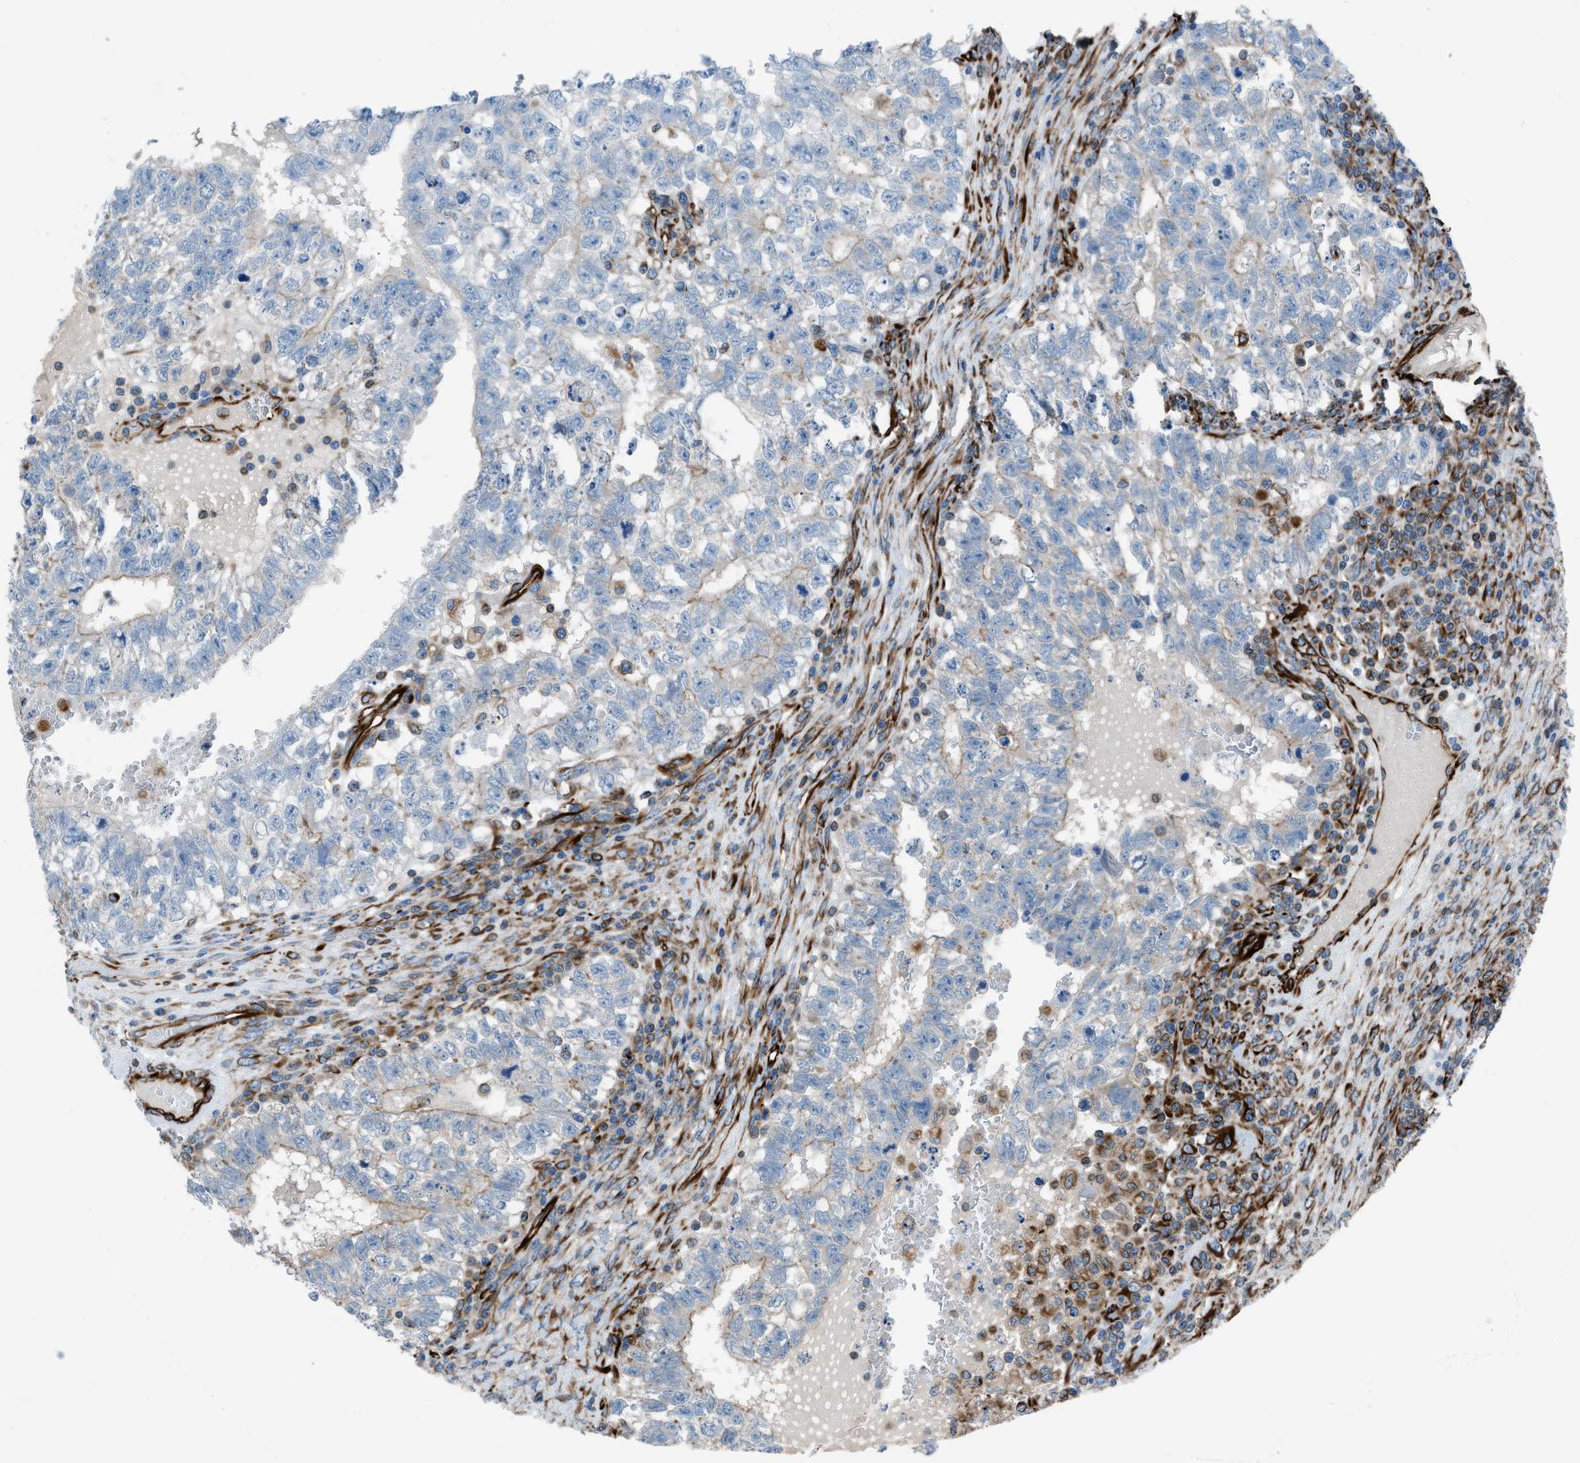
{"staining": {"intensity": "weak", "quantity": "<25%", "location": "cytoplasmic/membranous"}, "tissue": "testis cancer", "cell_type": "Tumor cells", "image_type": "cancer", "snomed": [{"axis": "morphology", "description": "Seminoma, NOS"}, {"axis": "morphology", "description": "Carcinoma, Embryonal, NOS"}, {"axis": "topography", "description": "Testis"}], "caption": "Immunohistochemistry histopathology image of neoplastic tissue: testis cancer (seminoma) stained with DAB (3,3'-diaminobenzidine) shows no significant protein staining in tumor cells.", "gene": "CABP7", "patient": {"sex": "male", "age": 38}}